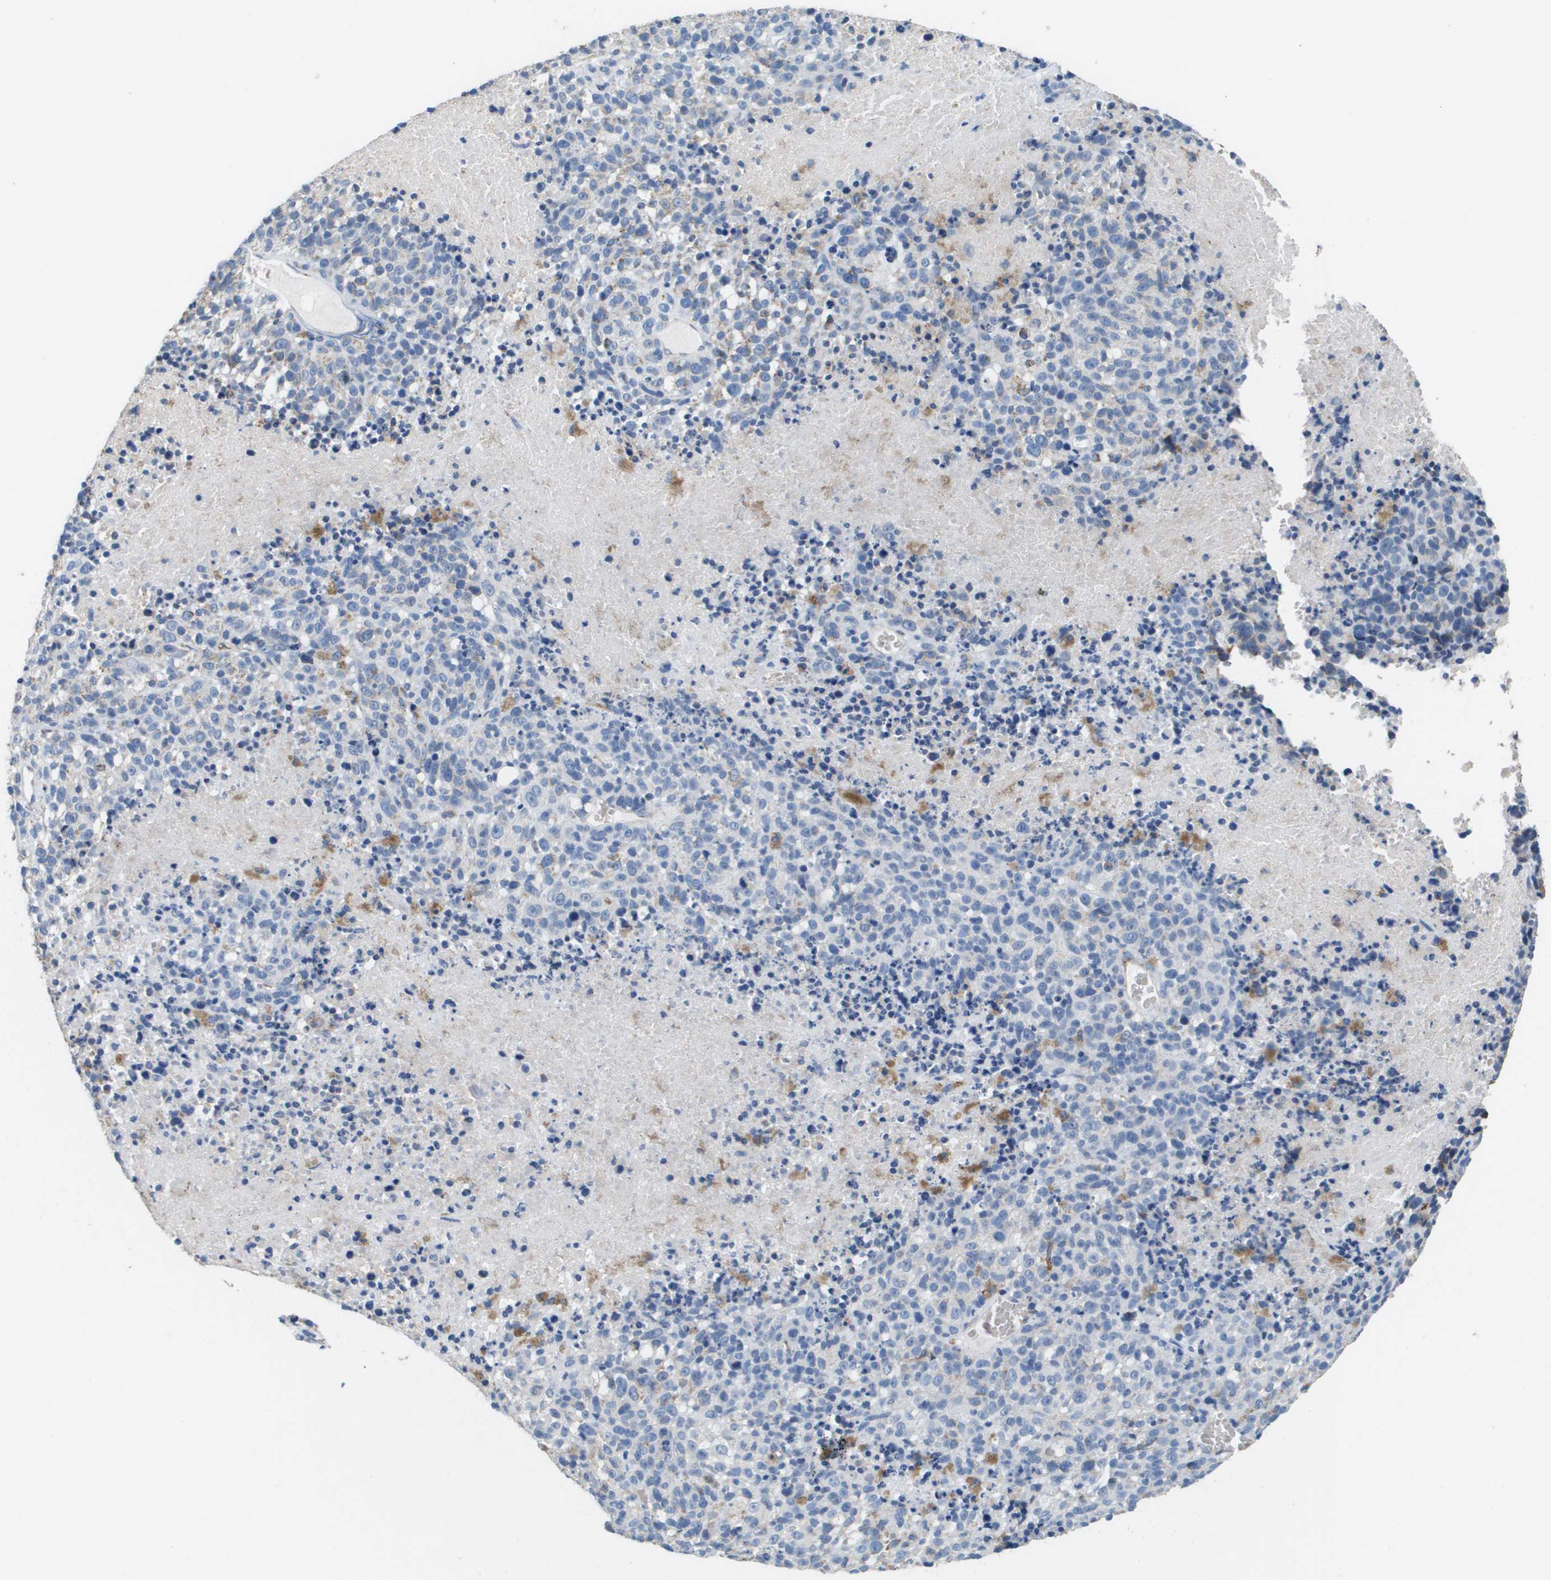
{"staining": {"intensity": "weak", "quantity": "25%-75%", "location": "cytoplasmic/membranous"}, "tissue": "melanoma", "cell_type": "Tumor cells", "image_type": "cancer", "snomed": [{"axis": "morphology", "description": "Malignant melanoma, Metastatic site"}, {"axis": "topography", "description": "Cerebral cortex"}], "caption": "Melanoma stained with immunohistochemistry (IHC) shows weak cytoplasmic/membranous staining in about 25%-75% of tumor cells. (Stains: DAB in brown, nuclei in blue, Microscopy: brightfield microscopy at high magnification).", "gene": "ATP5F1B", "patient": {"sex": "female", "age": 52}}